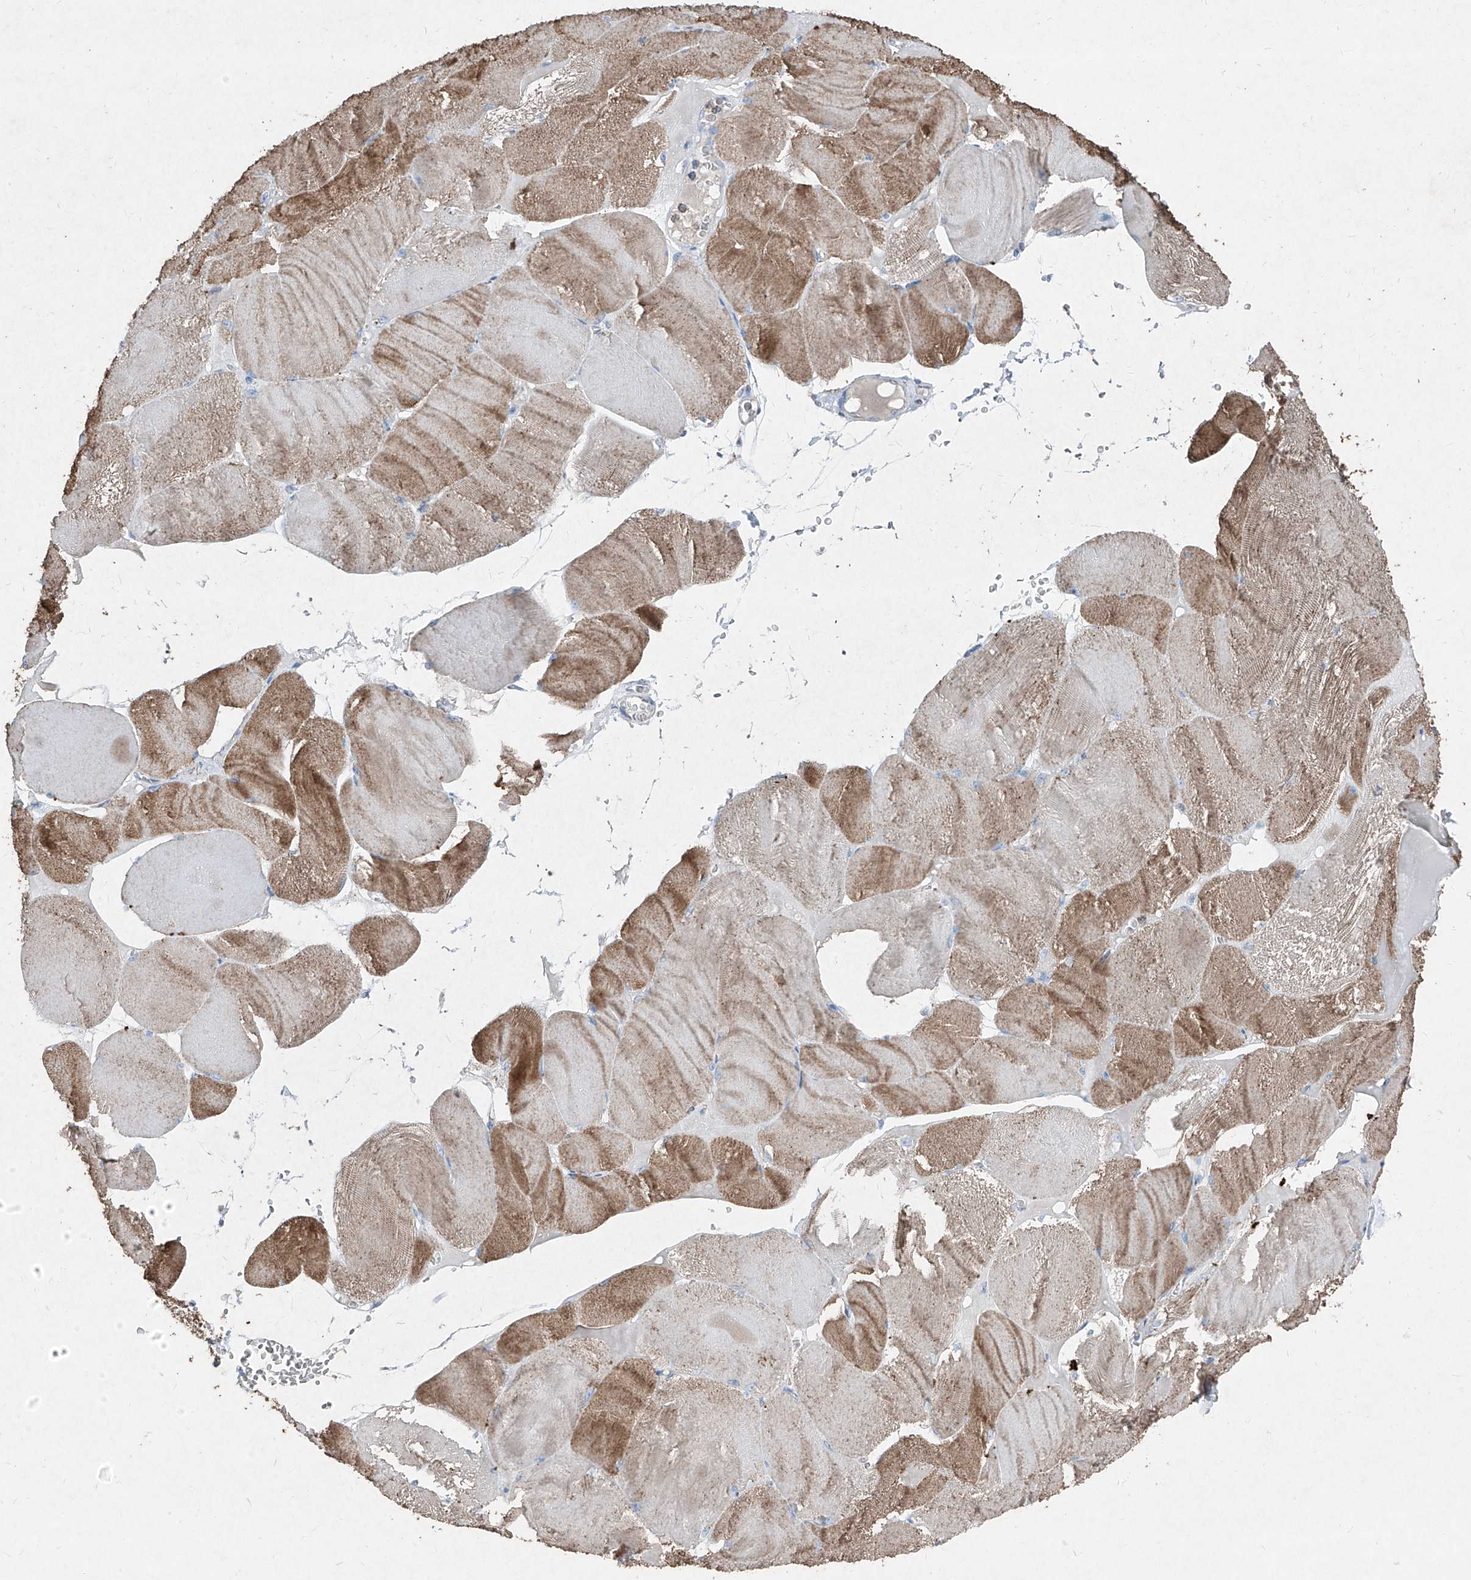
{"staining": {"intensity": "moderate", "quantity": ">75%", "location": "cytoplasmic/membranous"}, "tissue": "skeletal muscle", "cell_type": "Myocytes", "image_type": "normal", "snomed": [{"axis": "morphology", "description": "Normal tissue, NOS"}, {"axis": "morphology", "description": "Basal cell carcinoma"}, {"axis": "topography", "description": "Skeletal muscle"}], "caption": "The image shows a brown stain indicating the presence of a protein in the cytoplasmic/membranous of myocytes in skeletal muscle.", "gene": "ABCD3", "patient": {"sex": "female", "age": 64}}